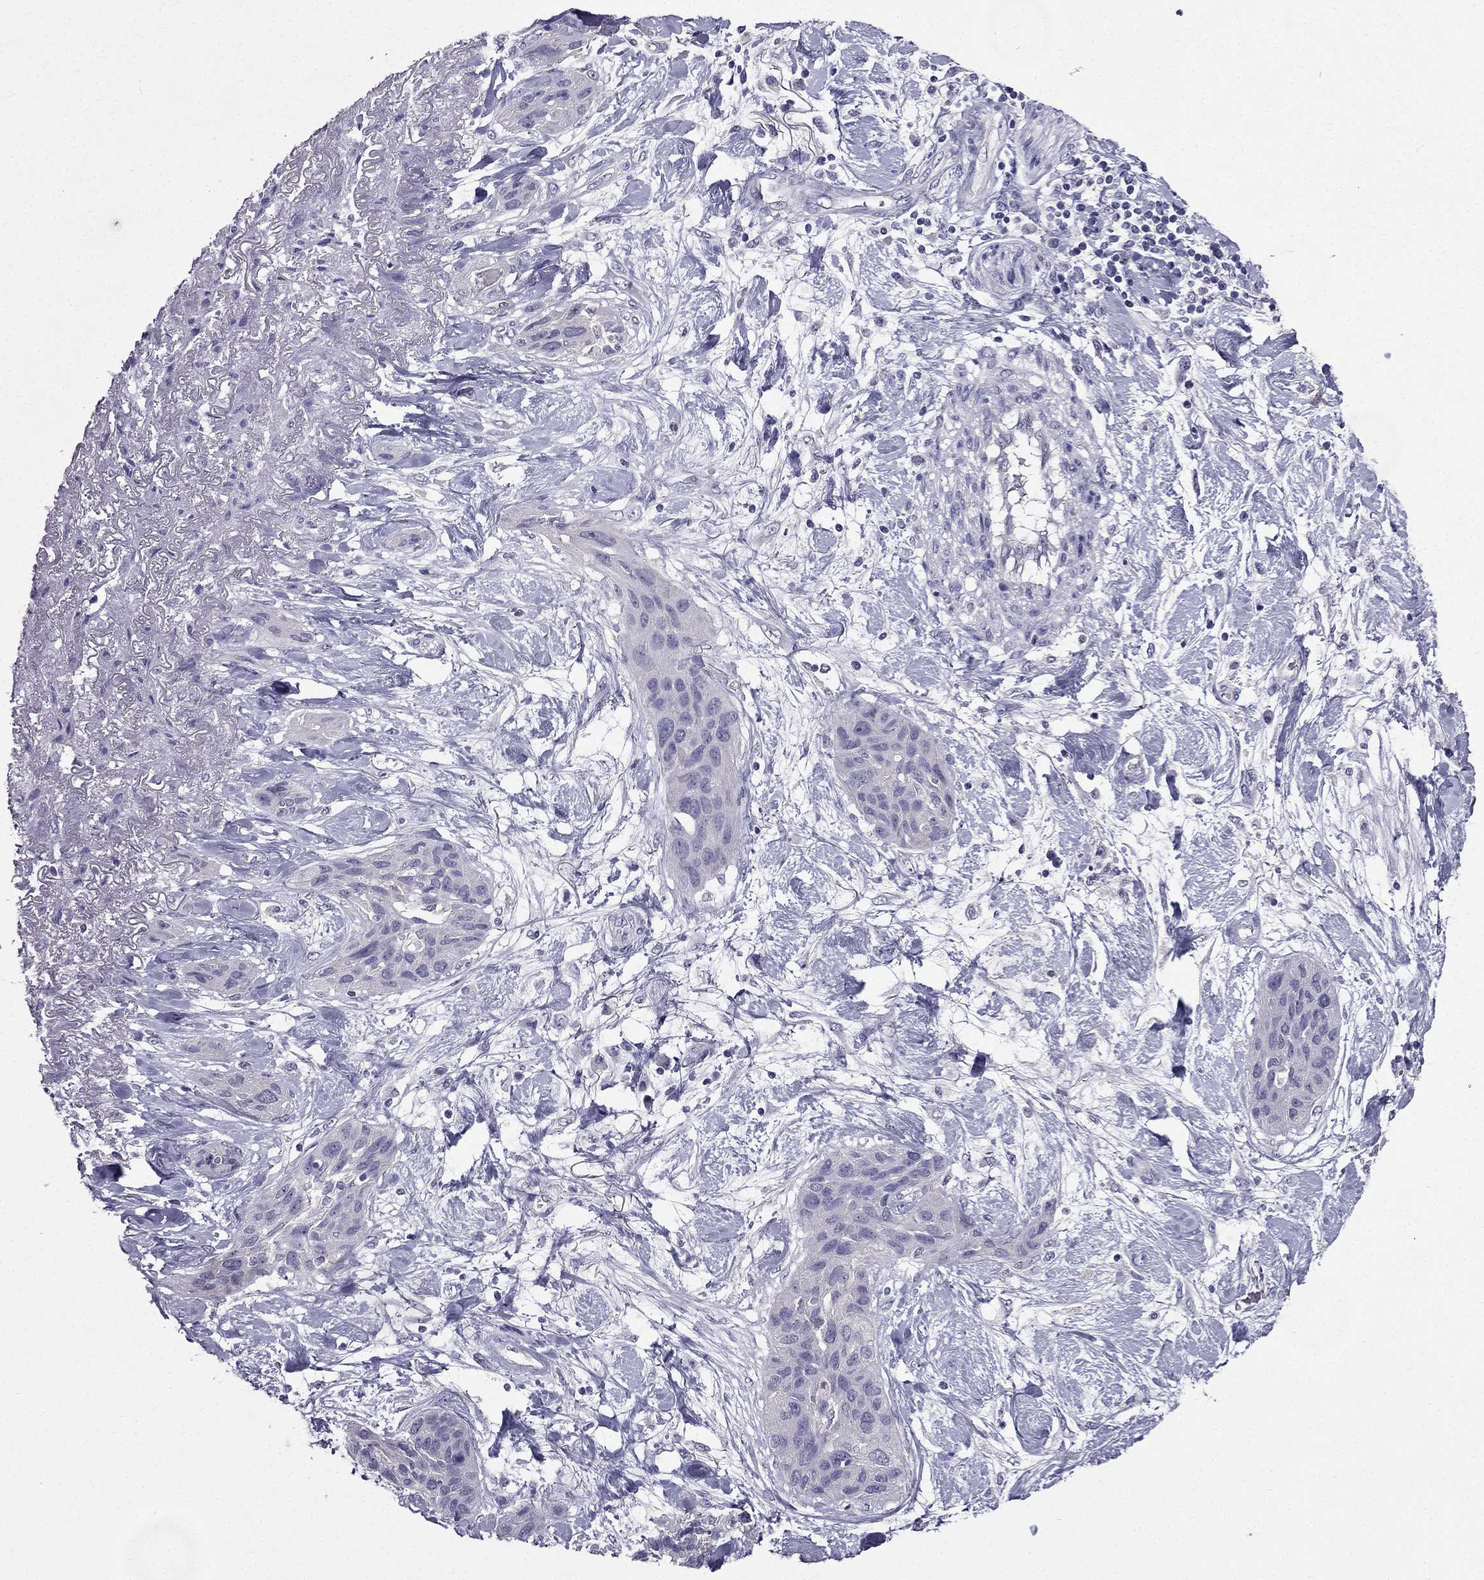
{"staining": {"intensity": "negative", "quantity": "none", "location": "none"}, "tissue": "lung cancer", "cell_type": "Tumor cells", "image_type": "cancer", "snomed": [{"axis": "morphology", "description": "Squamous cell carcinoma, NOS"}, {"axis": "topography", "description": "Lung"}], "caption": "Human lung cancer (squamous cell carcinoma) stained for a protein using immunohistochemistry displays no staining in tumor cells.", "gene": "DUSP15", "patient": {"sex": "female", "age": 70}}